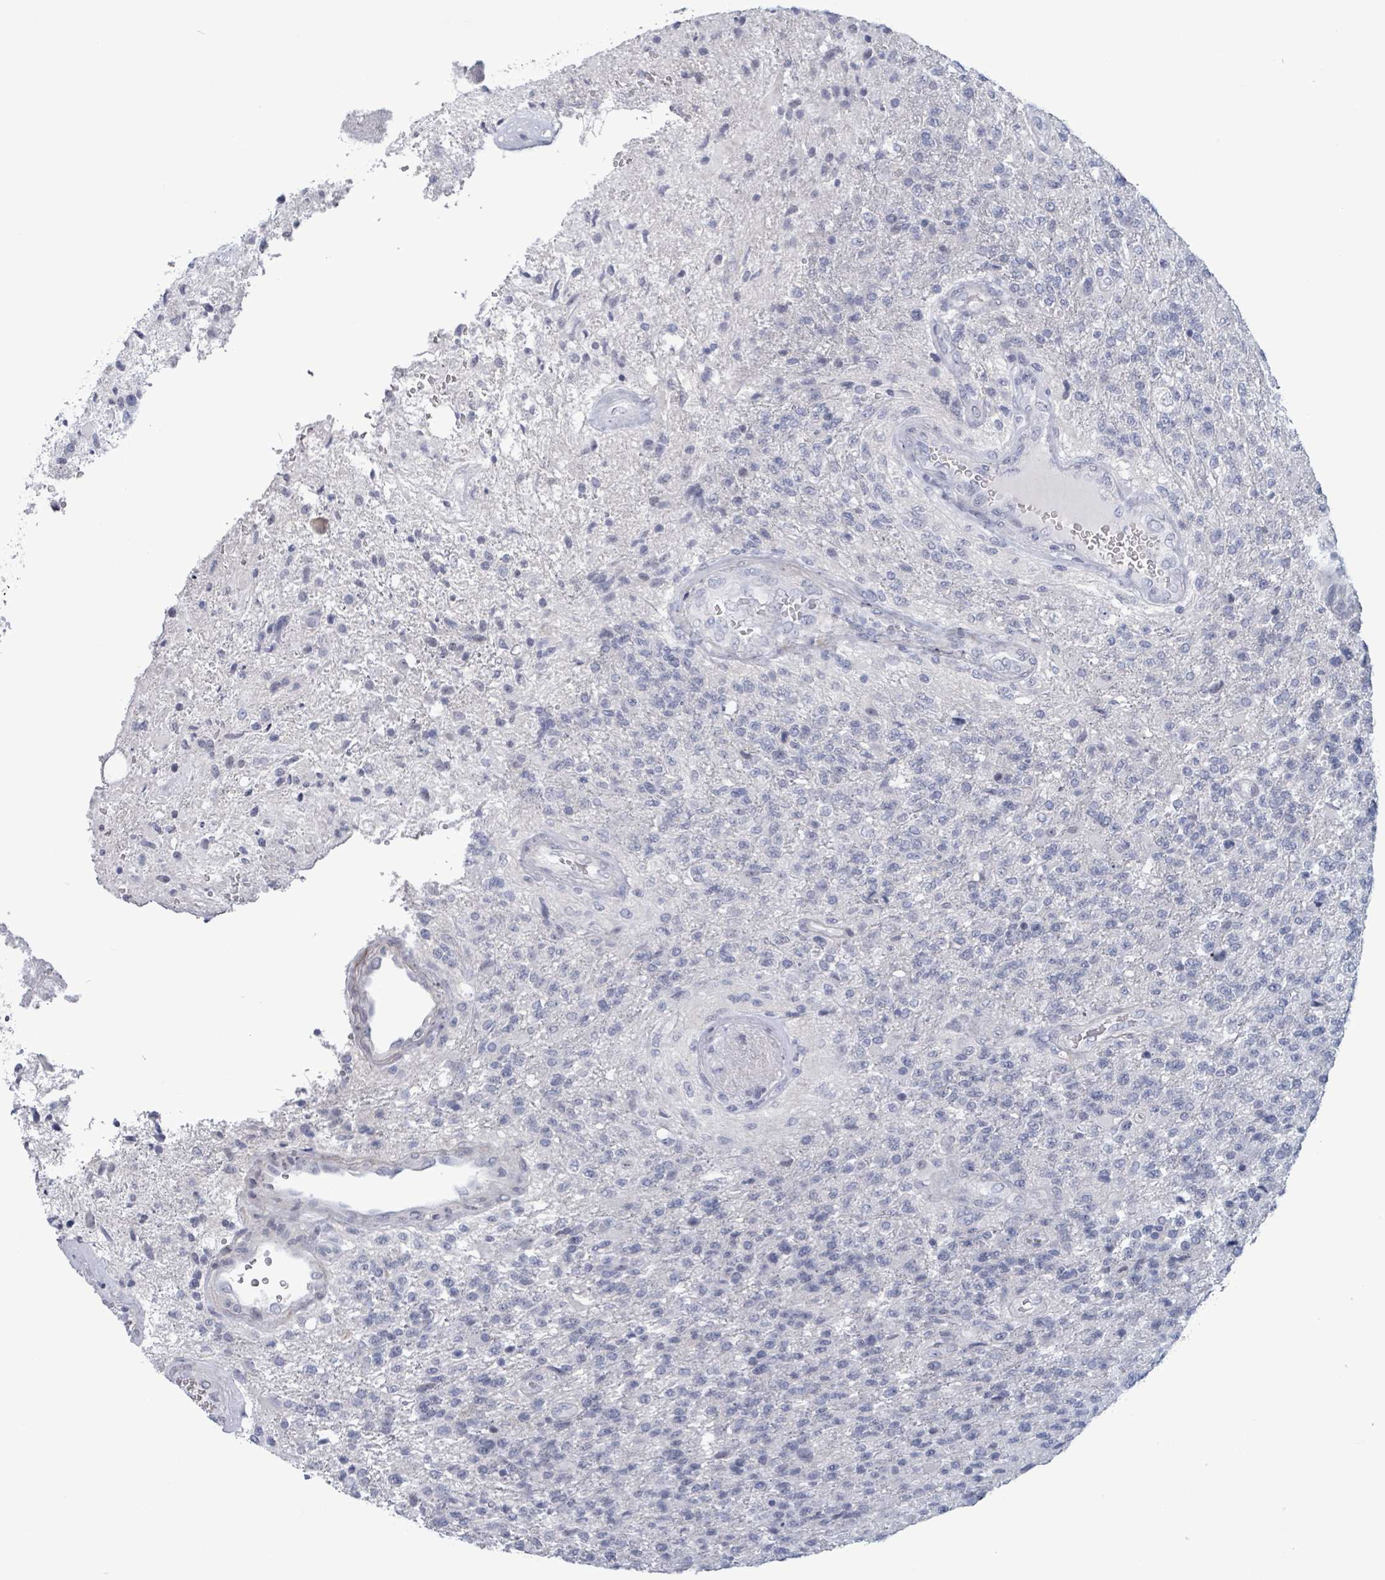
{"staining": {"intensity": "negative", "quantity": "none", "location": "none"}, "tissue": "glioma", "cell_type": "Tumor cells", "image_type": "cancer", "snomed": [{"axis": "morphology", "description": "Glioma, malignant, High grade"}, {"axis": "topography", "description": "Brain"}], "caption": "IHC micrograph of human malignant glioma (high-grade) stained for a protein (brown), which demonstrates no expression in tumor cells. Nuclei are stained in blue.", "gene": "ZNF771", "patient": {"sex": "male", "age": 56}}